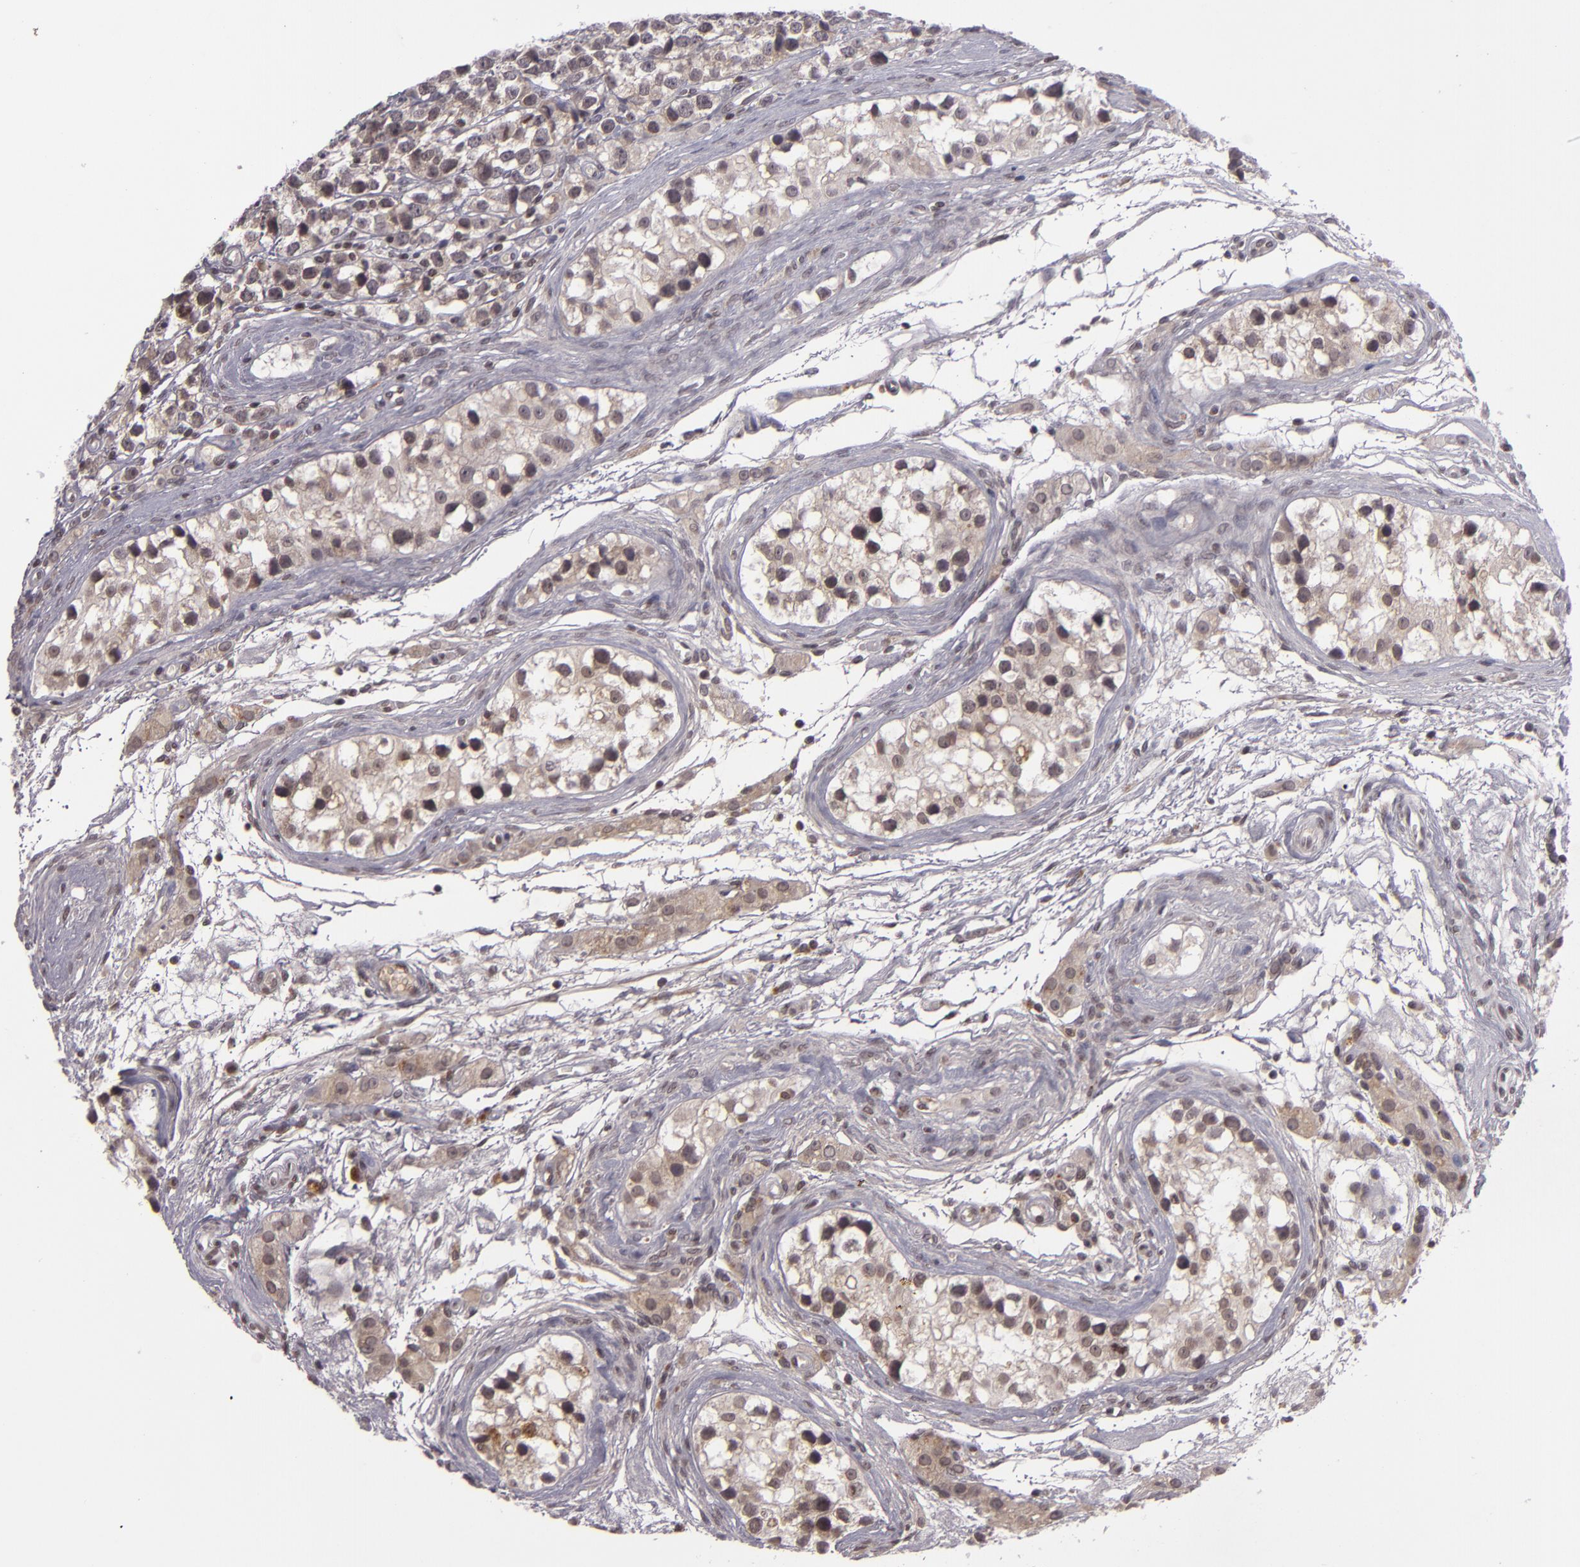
{"staining": {"intensity": "weak", "quantity": "25%-75%", "location": "cytoplasmic/membranous"}, "tissue": "testis cancer", "cell_type": "Tumor cells", "image_type": "cancer", "snomed": [{"axis": "morphology", "description": "Seminoma, NOS"}, {"axis": "topography", "description": "Testis"}], "caption": "IHC photomicrograph of human seminoma (testis) stained for a protein (brown), which displays low levels of weak cytoplasmic/membranous positivity in about 25%-75% of tumor cells.", "gene": "CASP8", "patient": {"sex": "male", "age": 25}}